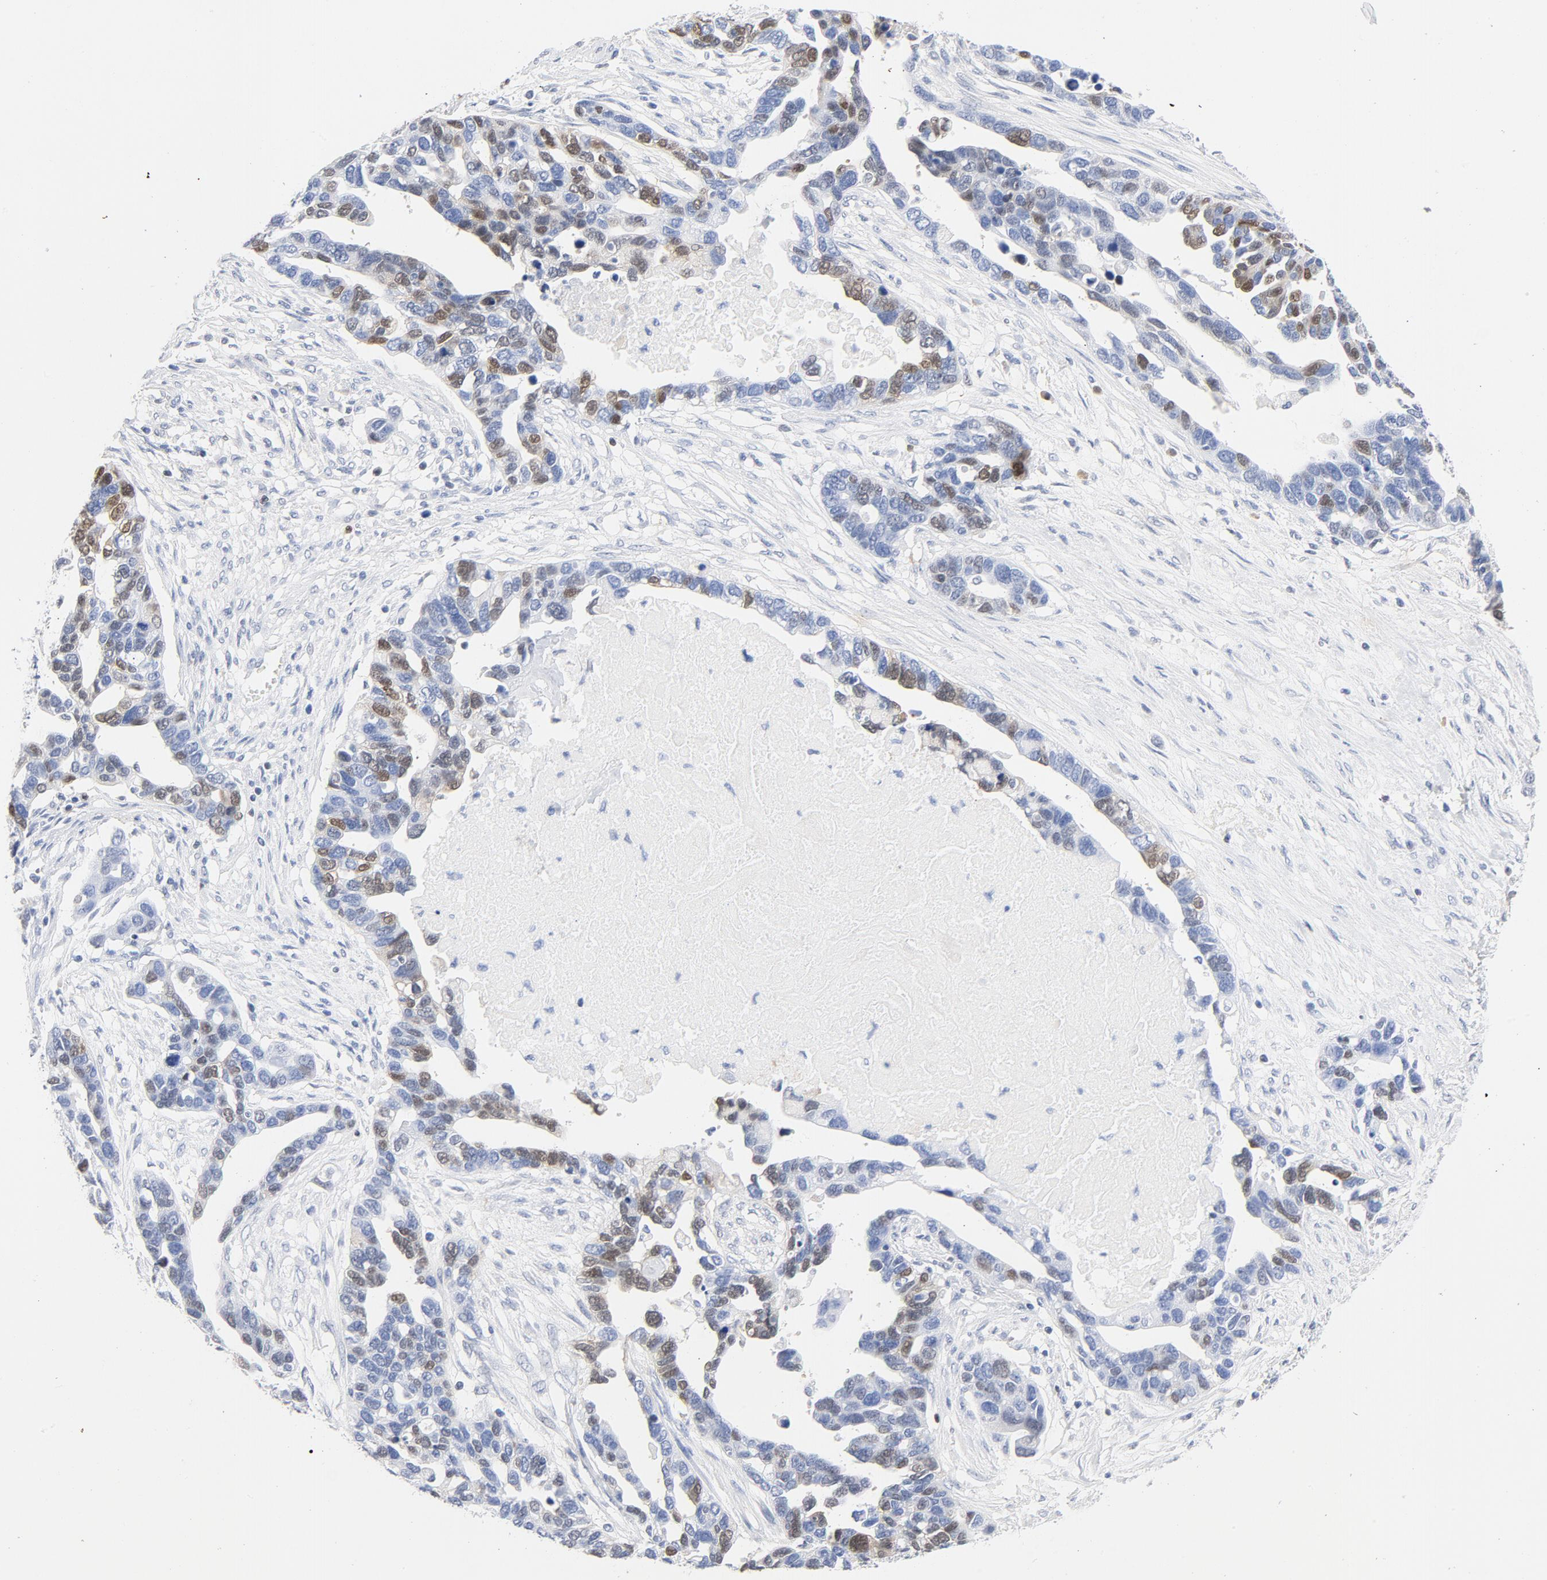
{"staining": {"intensity": "moderate", "quantity": "25%-75%", "location": "cytoplasmic/membranous,nuclear"}, "tissue": "ovarian cancer", "cell_type": "Tumor cells", "image_type": "cancer", "snomed": [{"axis": "morphology", "description": "Cystadenocarcinoma, serous, NOS"}, {"axis": "topography", "description": "Ovary"}], "caption": "Human ovarian serous cystadenocarcinoma stained for a protein (brown) exhibits moderate cytoplasmic/membranous and nuclear positive positivity in about 25%-75% of tumor cells.", "gene": "CDKN1B", "patient": {"sex": "female", "age": 54}}